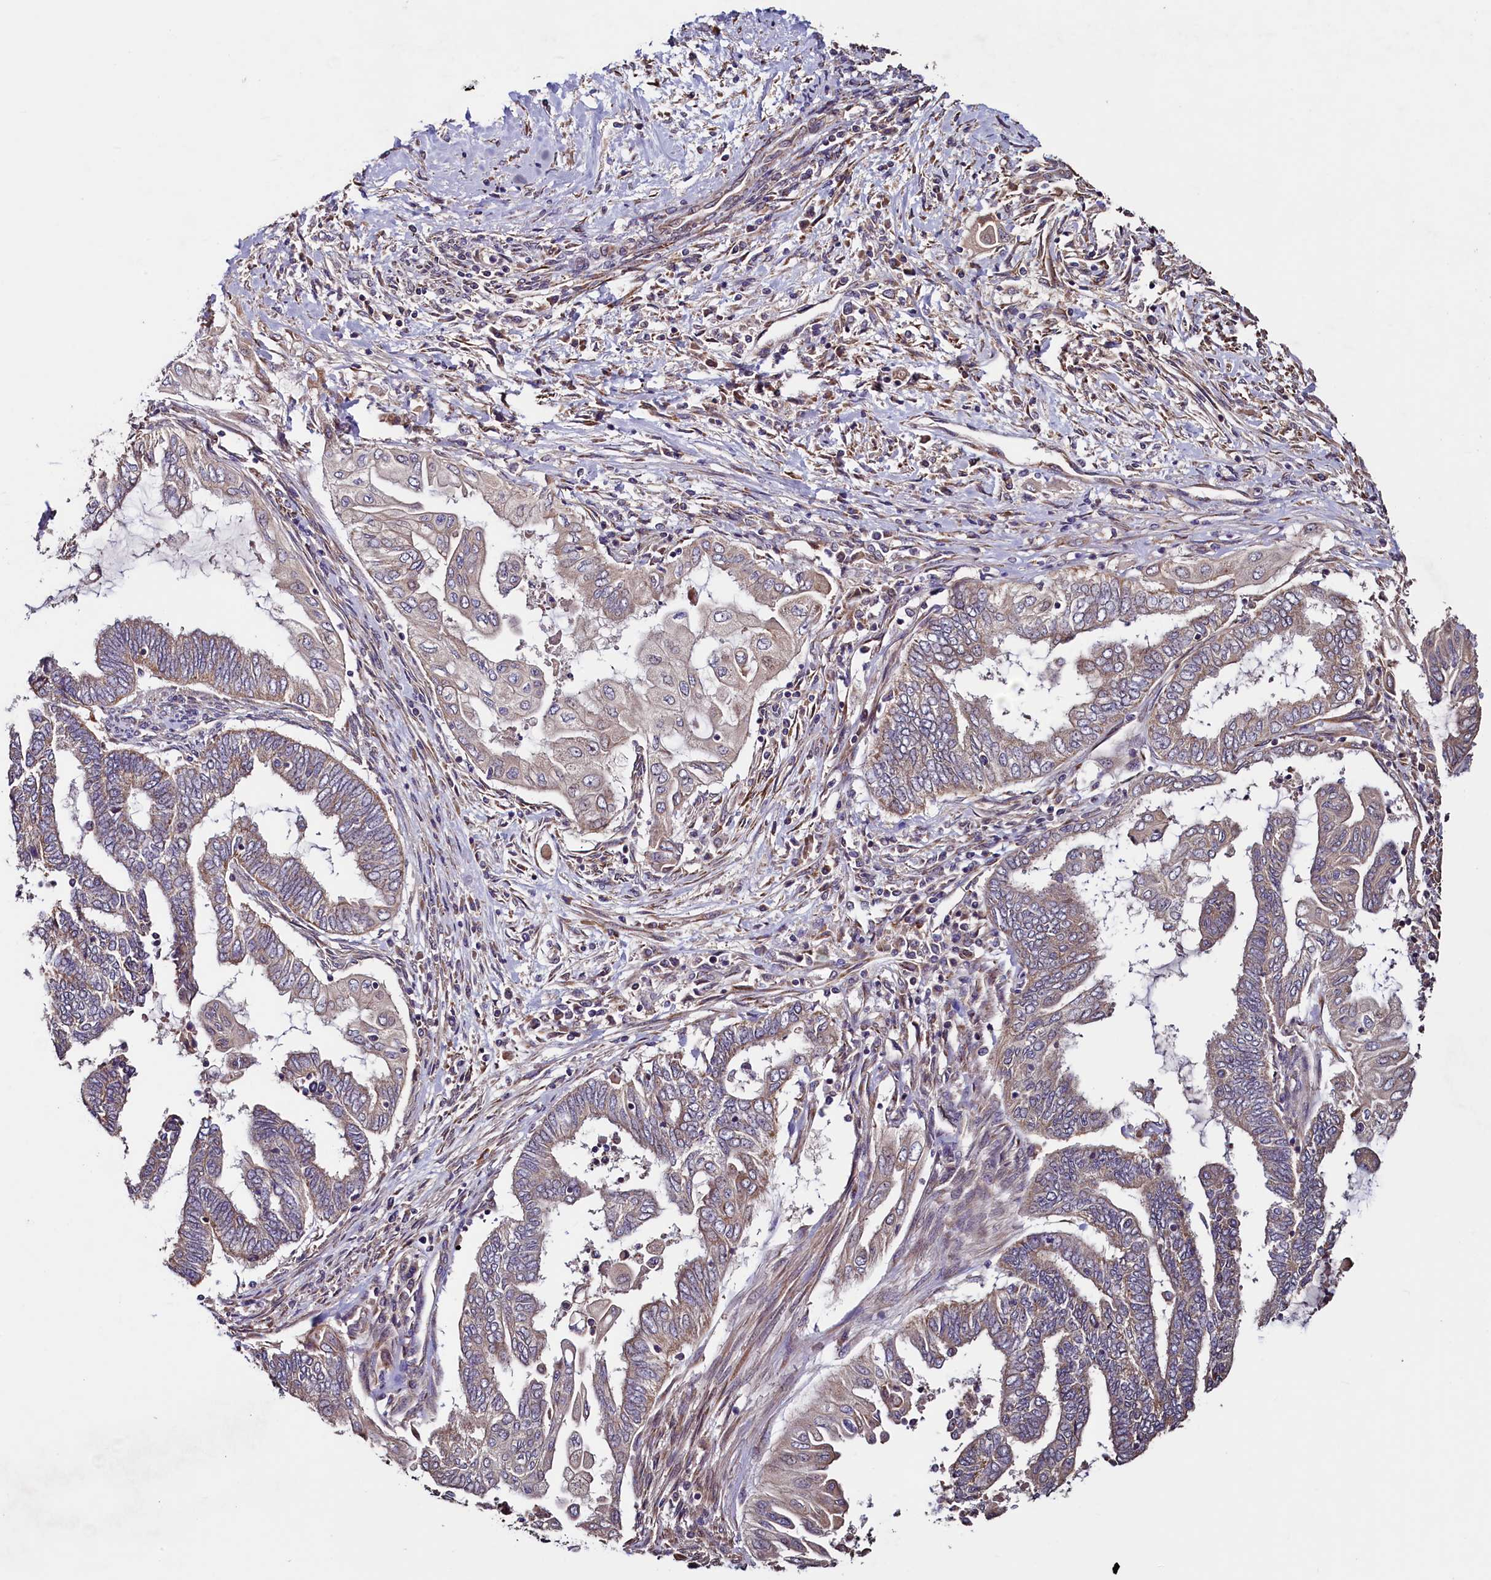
{"staining": {"intensity": "weak", "quantity": "25%-75%", "location": "cytoplasmic/membranous"}, "tissue": "endometrial cancer", "cell_type": "Tumor cells", "image_type": "cancer", "snomed": [{"axis": "morphology", "description": "Adenocarcinoma, NOS"}, {"axis": "topography", "description": "Uterus"}, {"axis": "topography", "description": "Endometrium"}], "caption": "Immunohistochemistry (IHC) (DAB) staining of endometrial adenocarcinoma reveals weak cytoplasmic/membranous protein expression in approximately 25%-75% of tumor cells. (Brightfield microscopy of DAB IHC at high magnification).", "gene": "RBFA", "patient": {"sex": "female", "age": 70}}